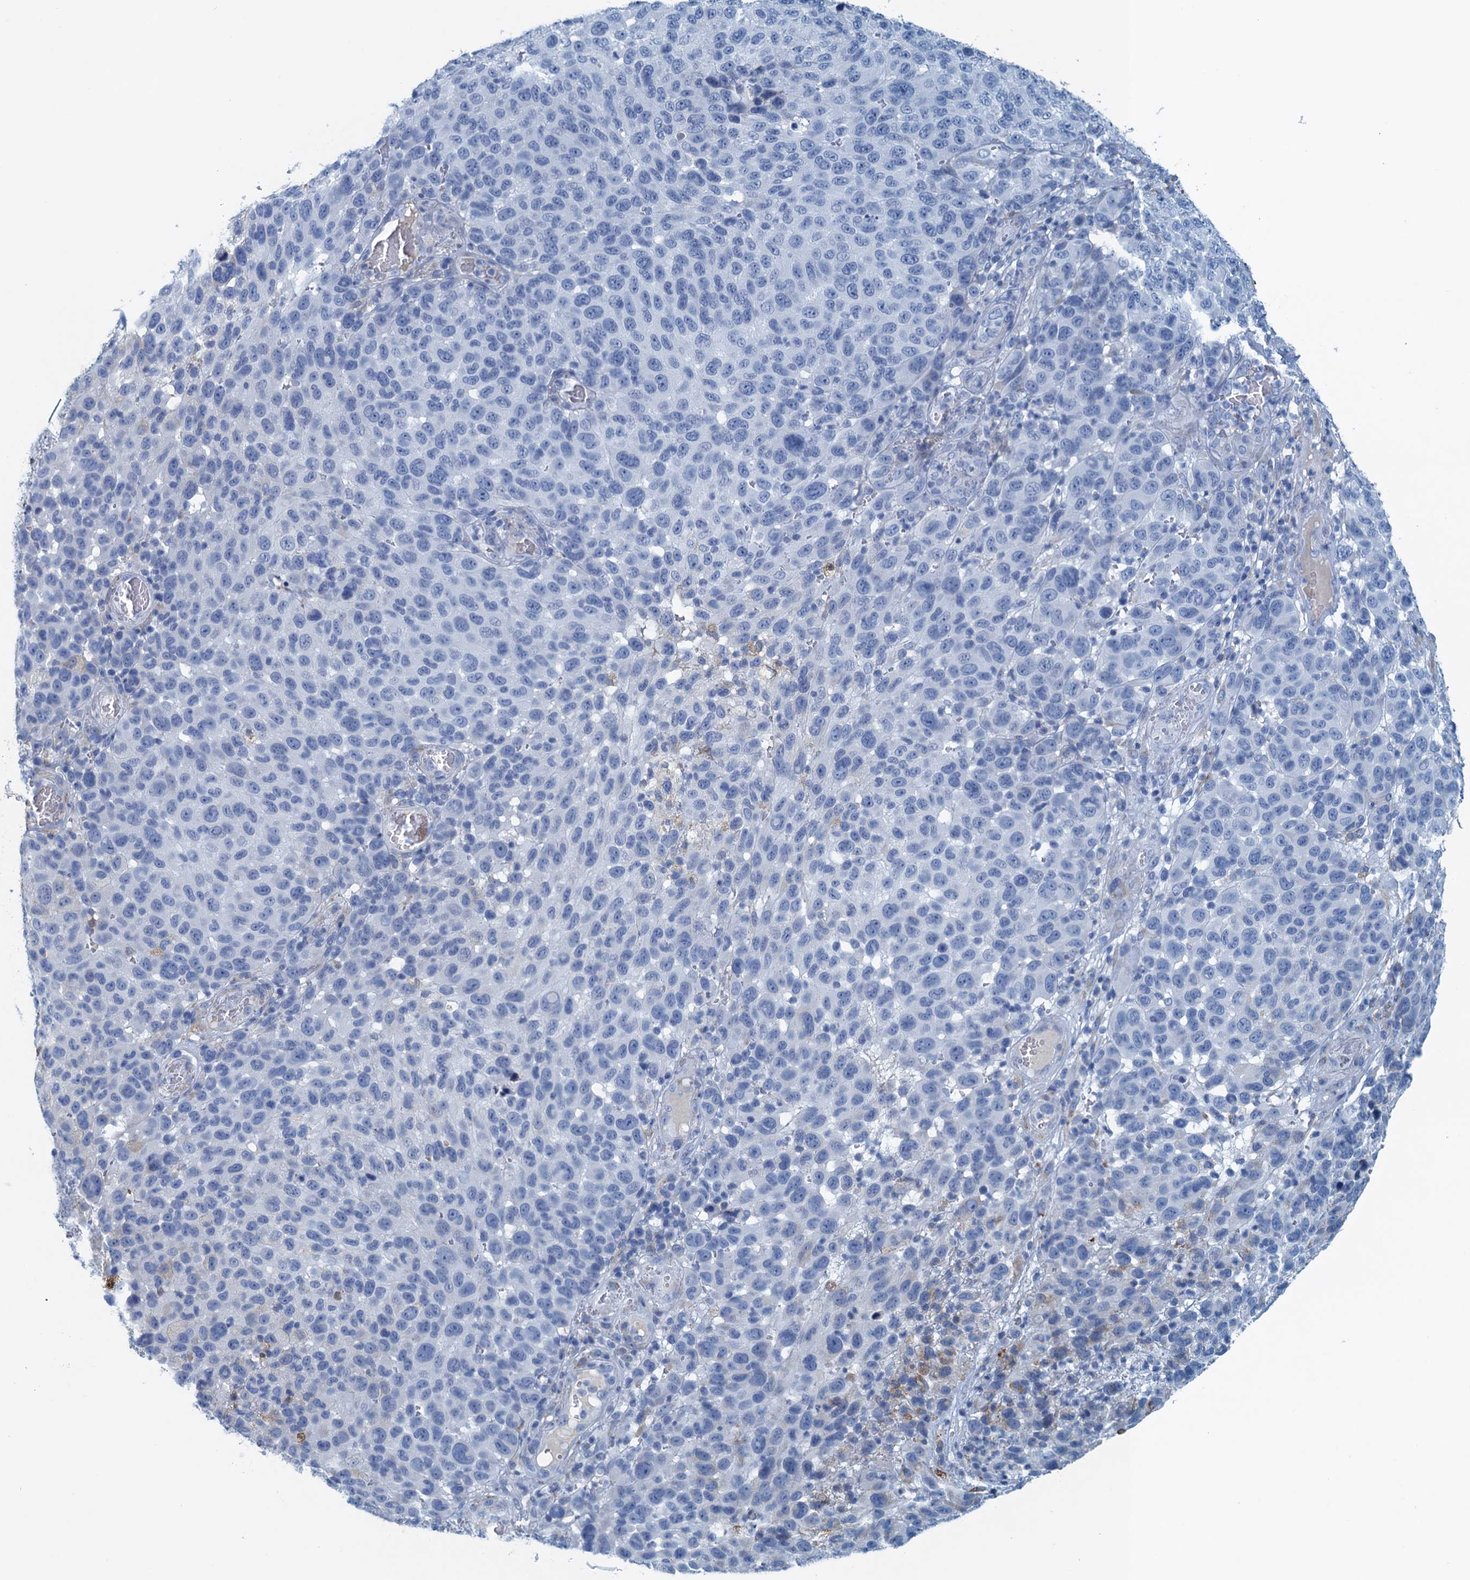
{"staining": {"intensity": "negative", "quantity": "none", "location": "none"}, "tissue": "melanoma", "cell_type": "Tumor cells", "image_type": "cancer", "snomed": [{"axis": "morphology", "description": "Malignant melanoma, NOS"}, {"axis": "topography", "description": "Skin"}], "caption": "Tumor cells show no significant staining in malignant melanoma.", "gene": "C10orf88", "patient": {"sex": "male", "age": 49}}